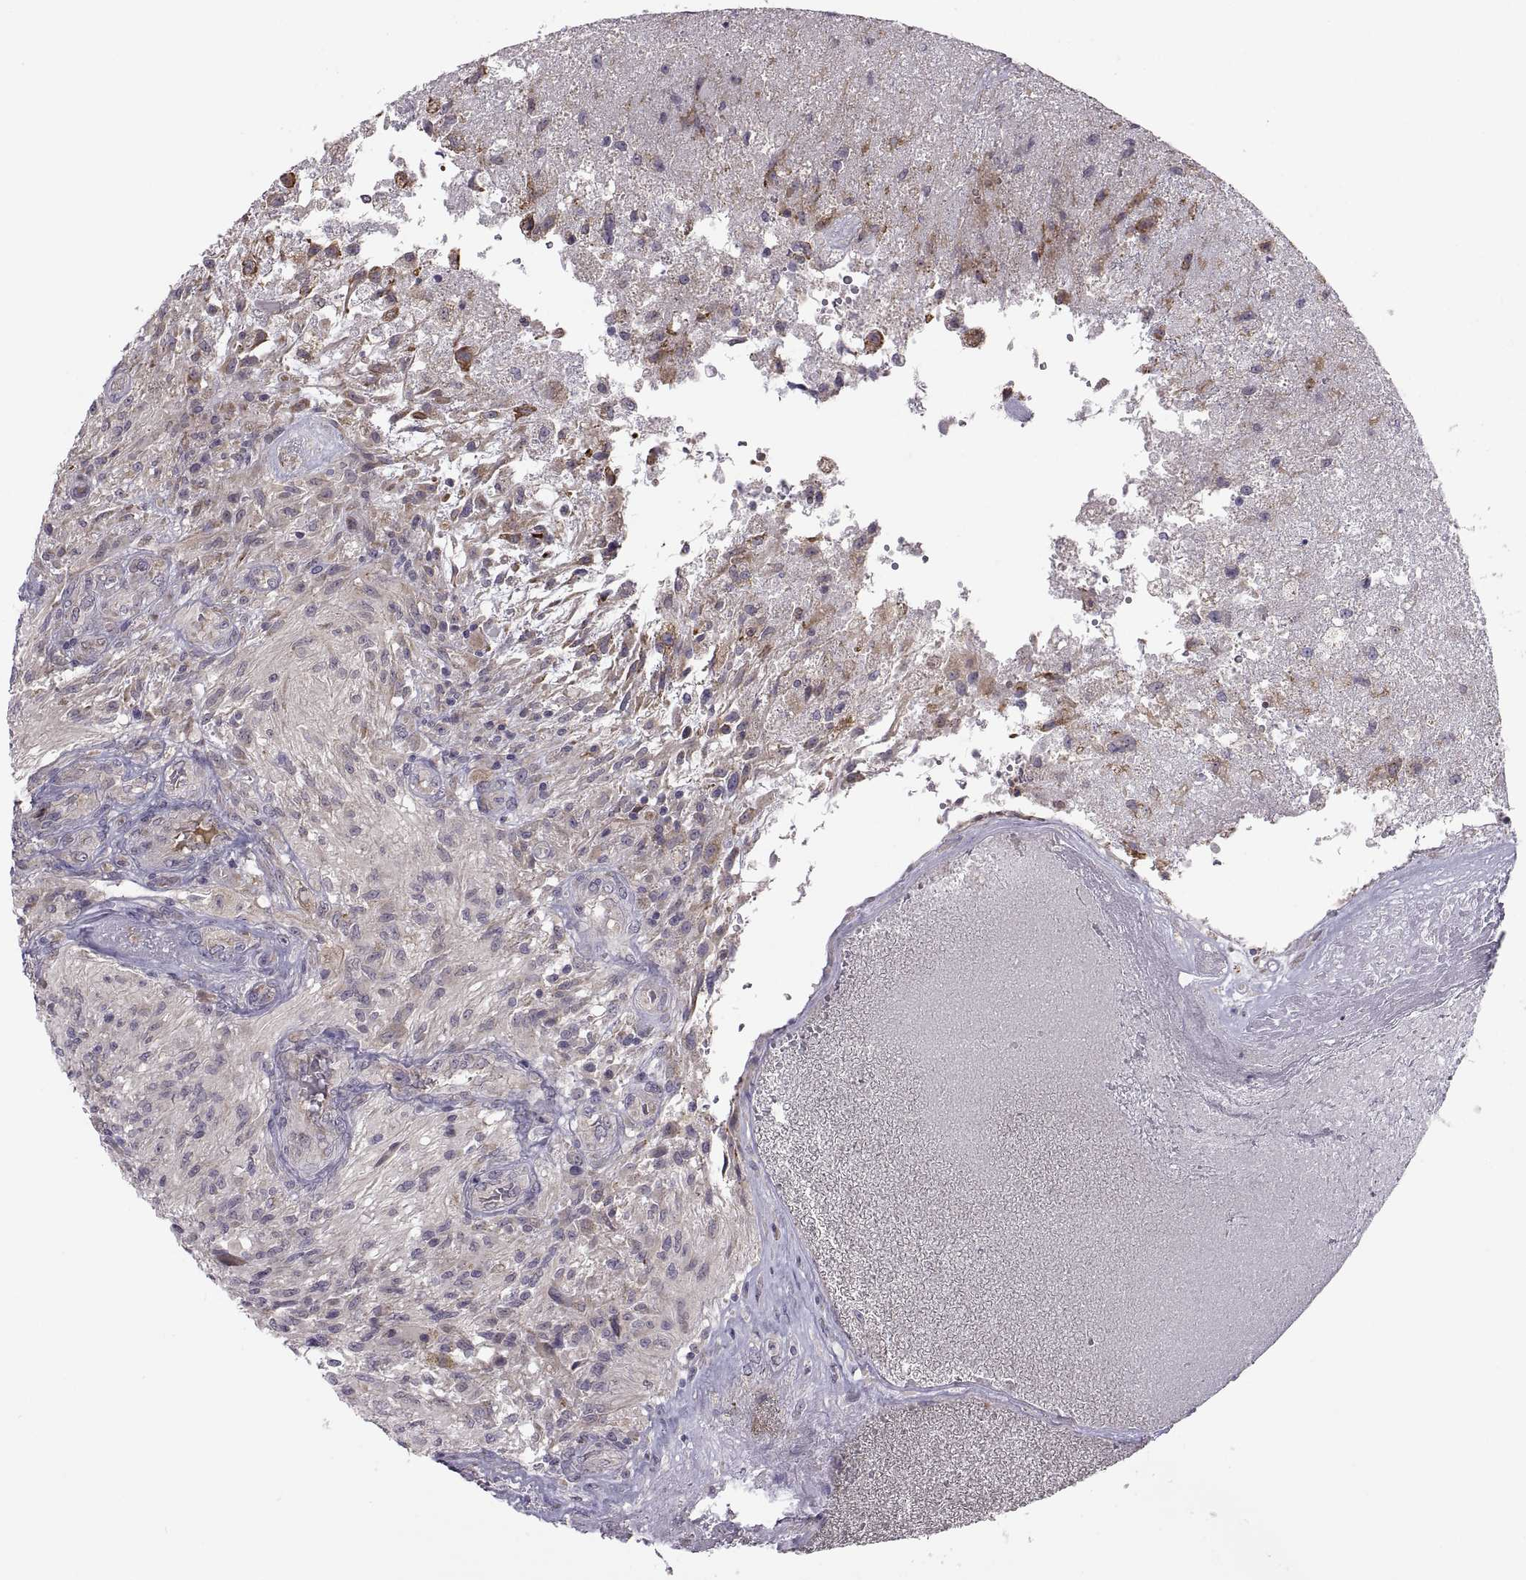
{"staining": {"intensity": "negative", "quantity": "none", "location": "none"}, "tissue": "glioma", "cell_type": "Tumor cells", "image_type": "cancer", "snomed": [{"axis": "morphology", "description": "Glioma, malignant, High grade"}, {"axis": "topography", "description": "Brain"}], "caption": "Human malignant glioma (high-grade) stained for a protein using immunohistochemistry reveals no positivity in tumor cells.", "gene": "ACSBG2", "patient": {"sex": "male", "age": 56}}